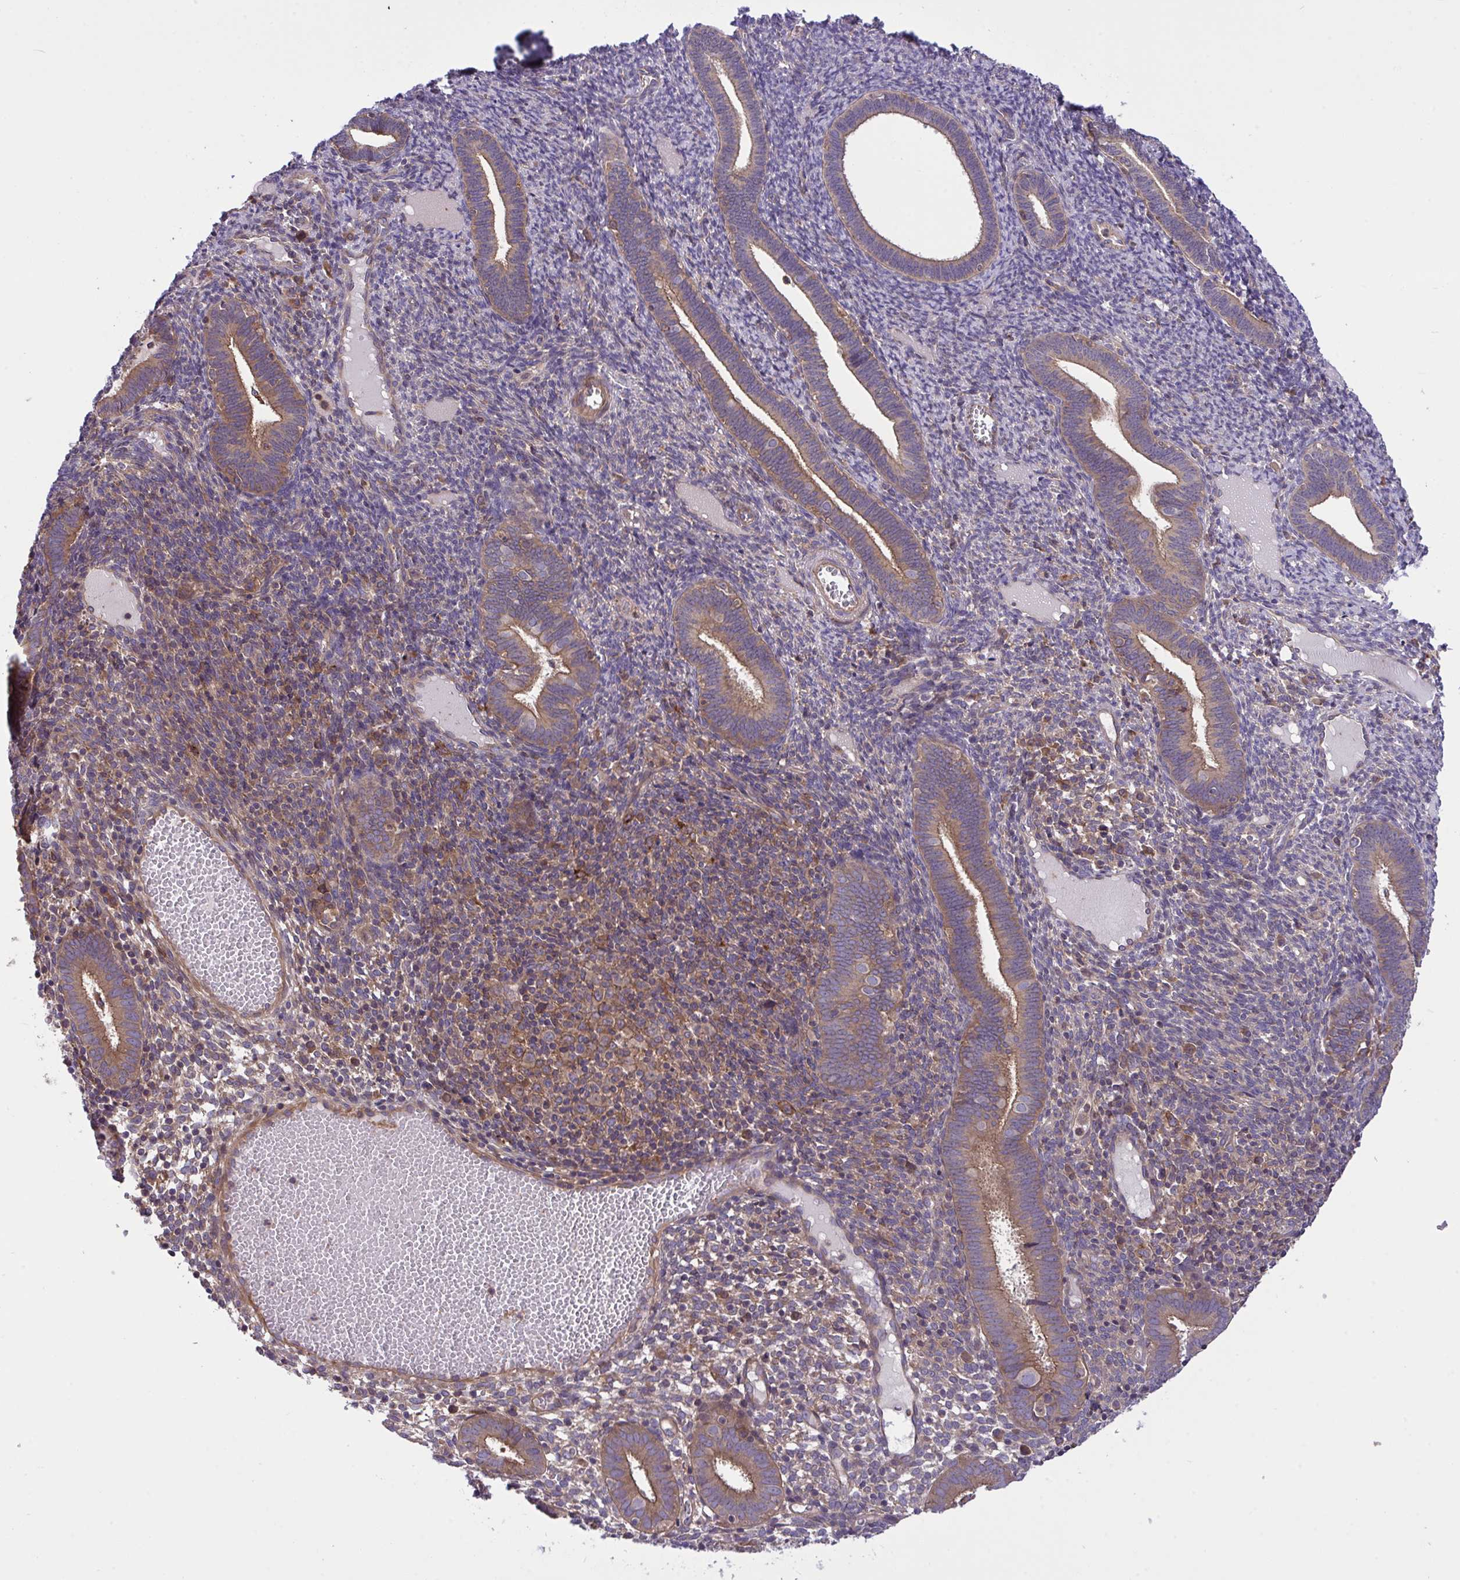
{"staining": {"intensity": "weak", "quantity": "<25%", "location": "cytoplasmic/membranous"}, "tissue": "endometrium", "cell_type": "Cells in endometrial stroma", "image_type": "normal", "snomed": [{"axis": "morphology", "description": "Normal tissue, NOS"}, {"axis": "topography", "description": "Endometrium"}], "caption": "DAB immunohistochemical staining of benign human endometrium demonstrates no significant staining in cells in endometrial stroma. The staining is performed using DAB (3,3'-diaminobenzidine) brown chromogen with nuclei counter-stained in using hematoxylin.", "gene": "GRB14", "patient": {"sex": "female", "age": 41}}